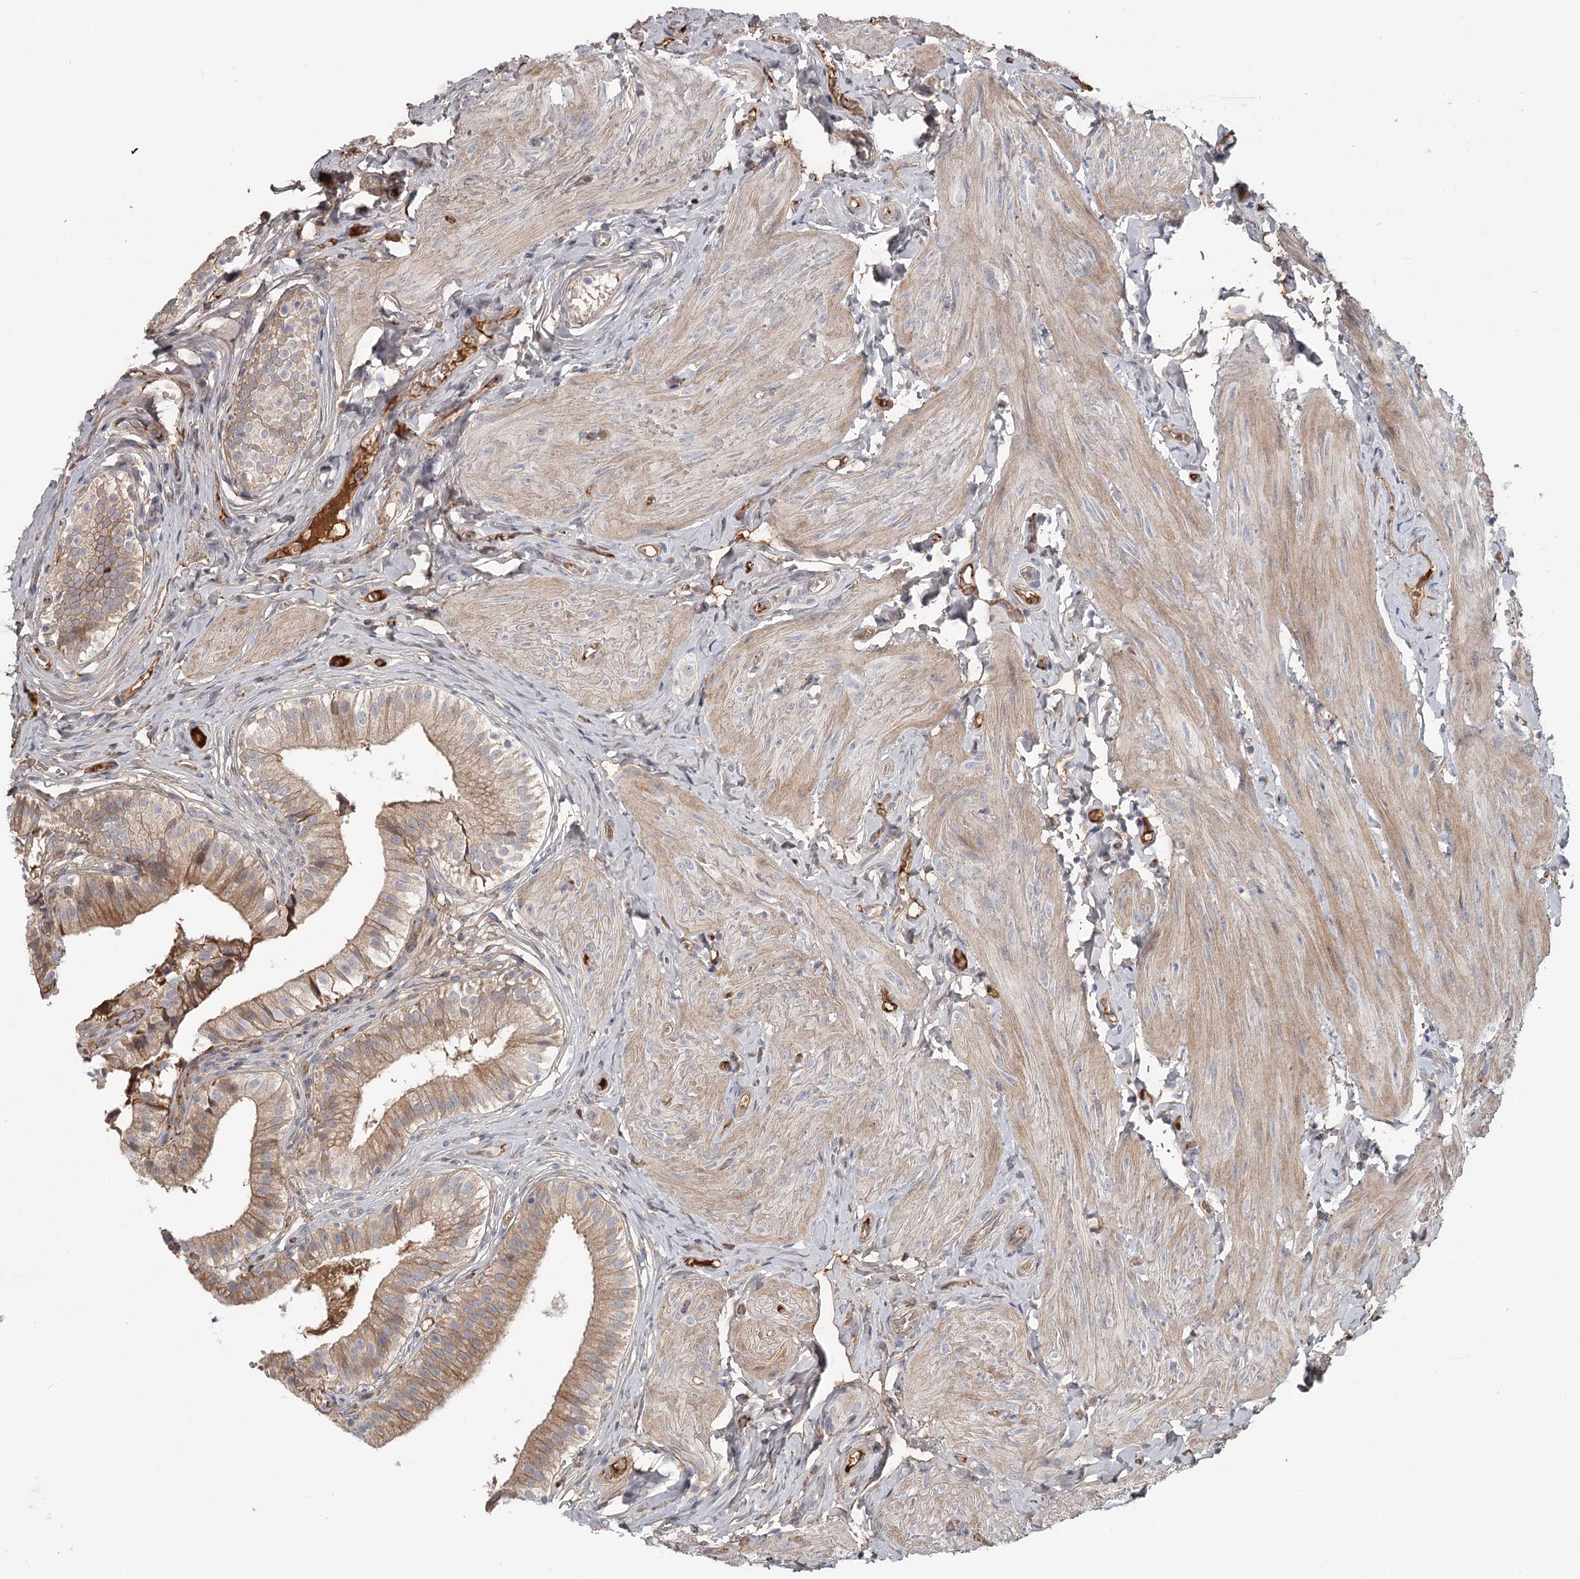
{"staining": {"intensity": "moderate", "quantity": ">75%", "location": "cytoplasmic/membranous"}, "tissue": "gallbladder", "cell_type": "Glandular cells", "image_type": "normal", "snomed": [{"axis": "morphology", "description": "Normal tissue, NOS"}, {"axis": "topography", "description": "Gallbladder"}], "caption": "Protein staining displays moderate cytoplasmic/membranous positivity in approximately >75% of glandular cells in benign gallbladder.", "gene": "DHRS9", "patient": {"sex": "female", "age": 47}}